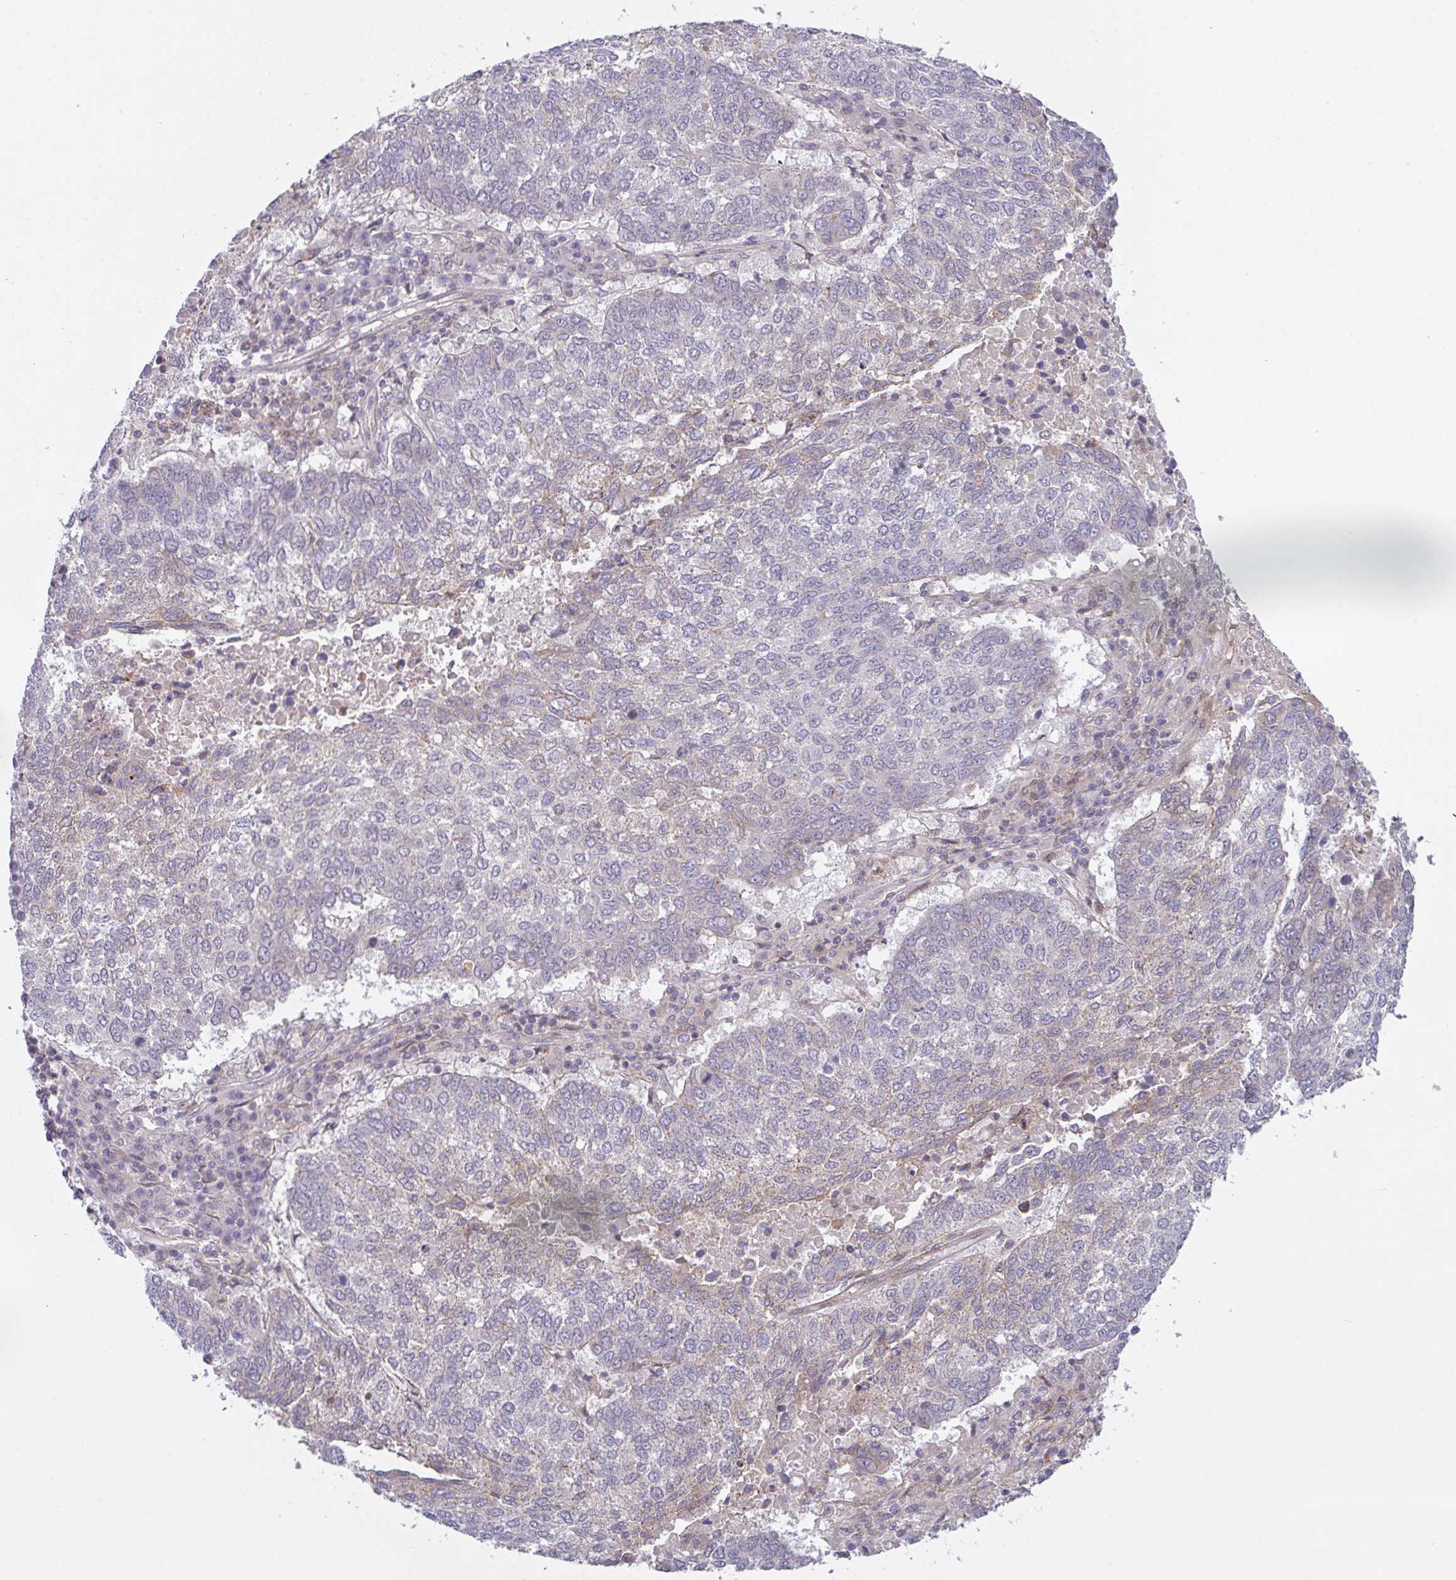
{"staining": {"intensity": "weak", "quantity": "<25%", "location": "cytoplasmic/membranous"}, "tissue": "lung cancer", "cell_type": "Tumor cells", "image_type": "cancer", "snomed": [{"axis": "morphology", "description": "Squamous cell carcinoma, NOS"}, {"axis": "topography", "description": "Lung"}], "caption": "This is a photomicrograph of immunohistochemistry staining of lung squamous cell carcinoma, which shows no positivity in tumor cells. (DAB immunohistochemistry with hematoxylin counter stain).", "gene": "RBM18", "patient": {"sex": "male", "age": 73}}